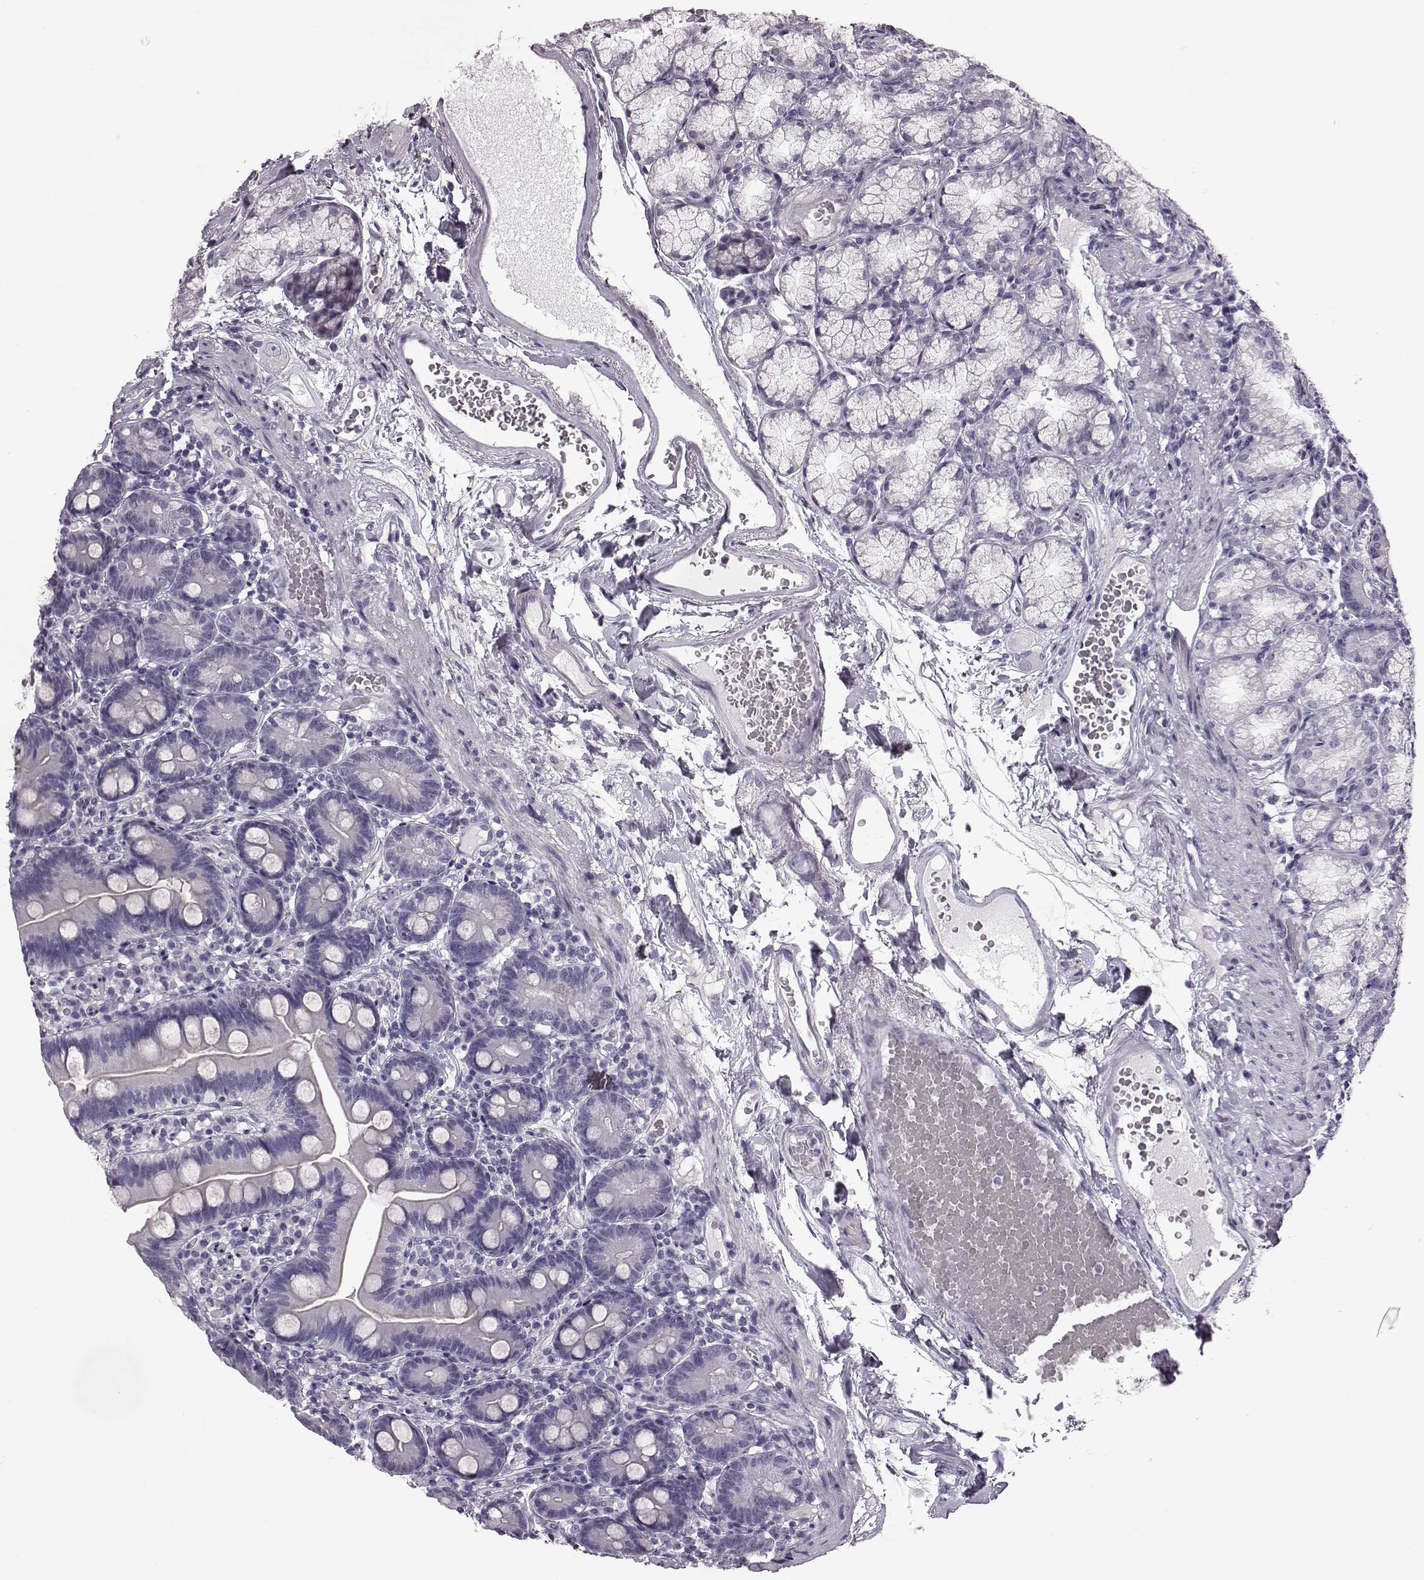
{"staining": {"intensity": "negative", "quantity": "none", "location": "none"}, "tissue": "duodenum", "cell_type": "Glandular cells", "image_type": "normal", "snomed": [{"axis": "morphology", "description": "Normal tissue, NOS"}, {"axis": "topography", "description": "Duodenum"}], "caption": "Immunohistochemistry (IHC) image of benign duodenum stained for a protein (brown), which reveals no staining in glandular cells.", "gene": "ODAD4", "patient": {"sex": "female", "age": 67}}